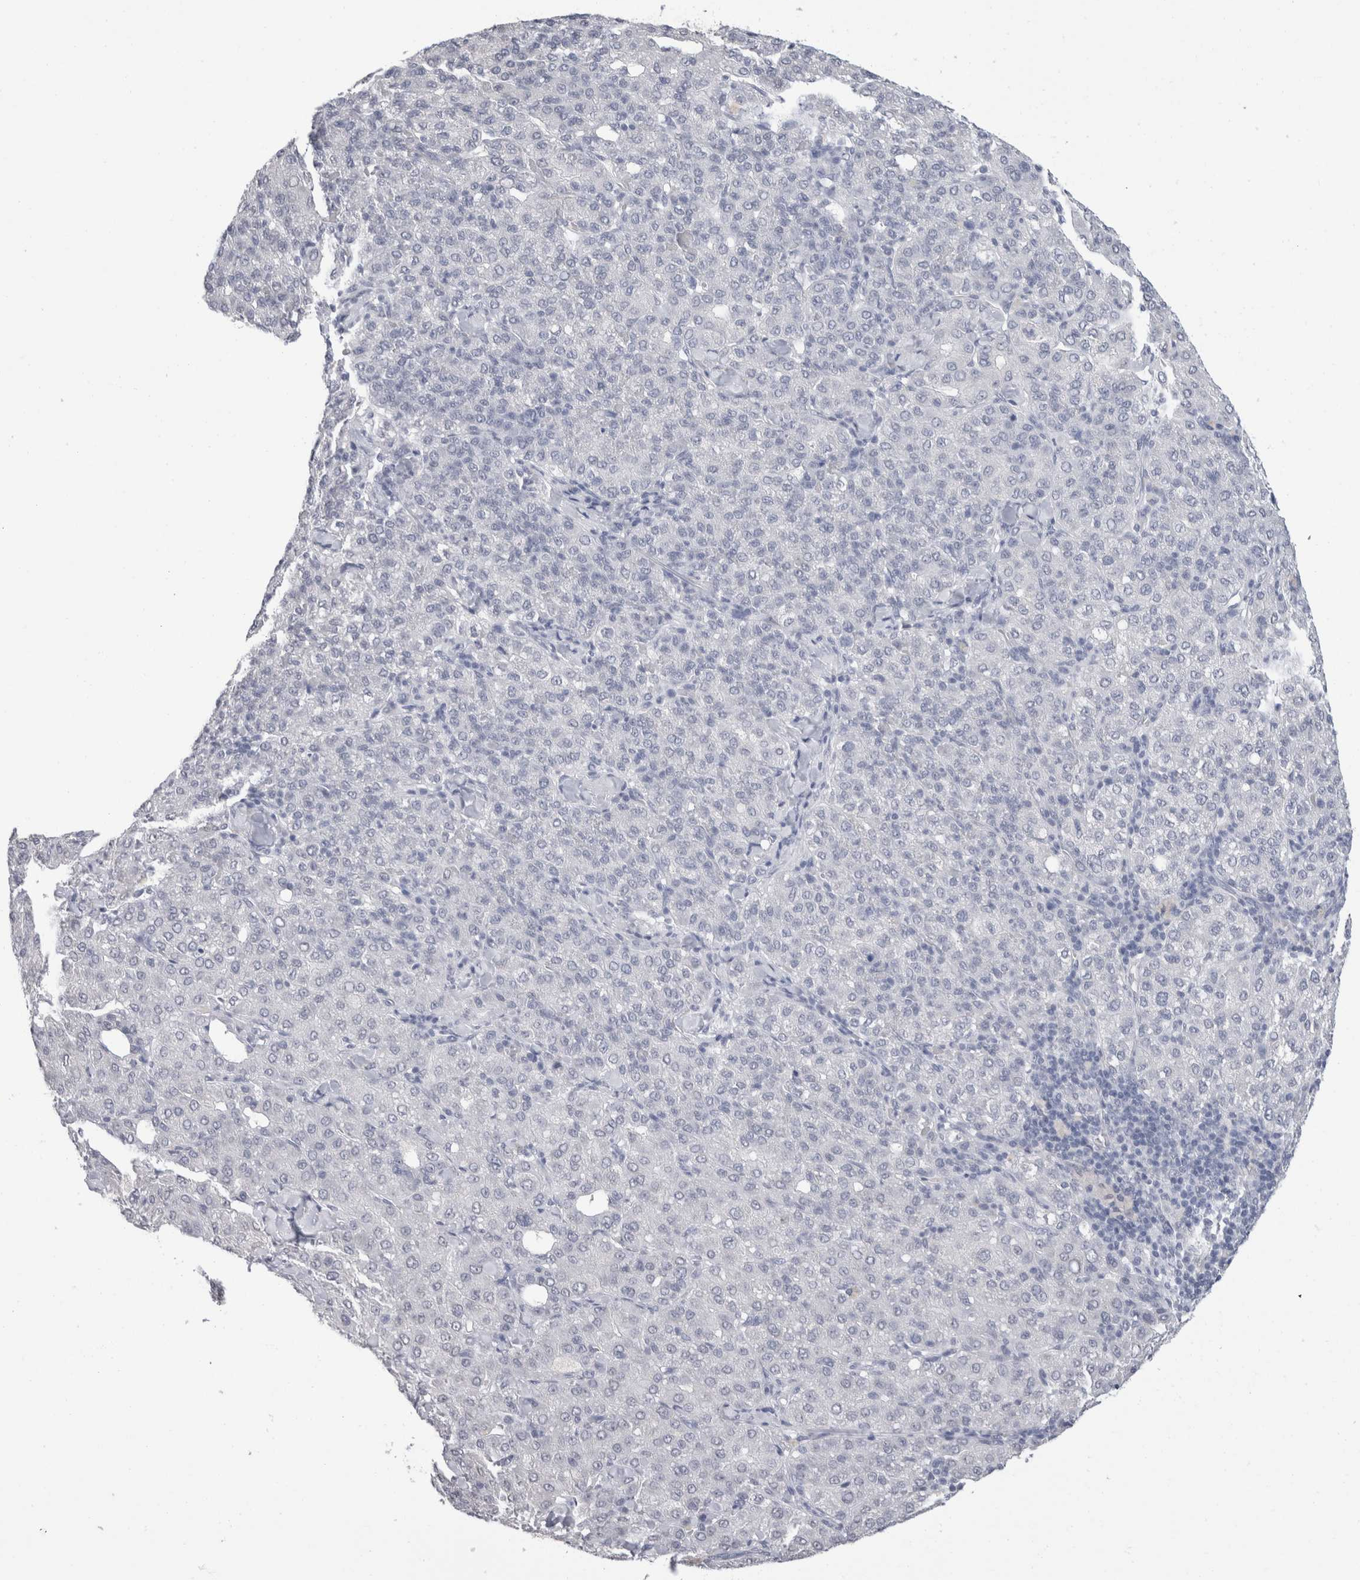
{"staining": {"intensity": "negative", "quantity": "none", "location": "none"}, "tissue": "liver cancer", "cell_type": "Tumor cells", "image_type": "cancer", "snomed": [{"axis": "morphology", "description": "Carcinoma, Hepatocellular, NOS"}, {"axis": "topography", "description": "Liver"}], "caption": "DAB (3,3'-diaminobenzidine) immunohistochemical staining of human liver cancer reveals no significant expression in tumor cells.", "gene": "CADM3", "patient": {"sex": "male", "age": 65}}